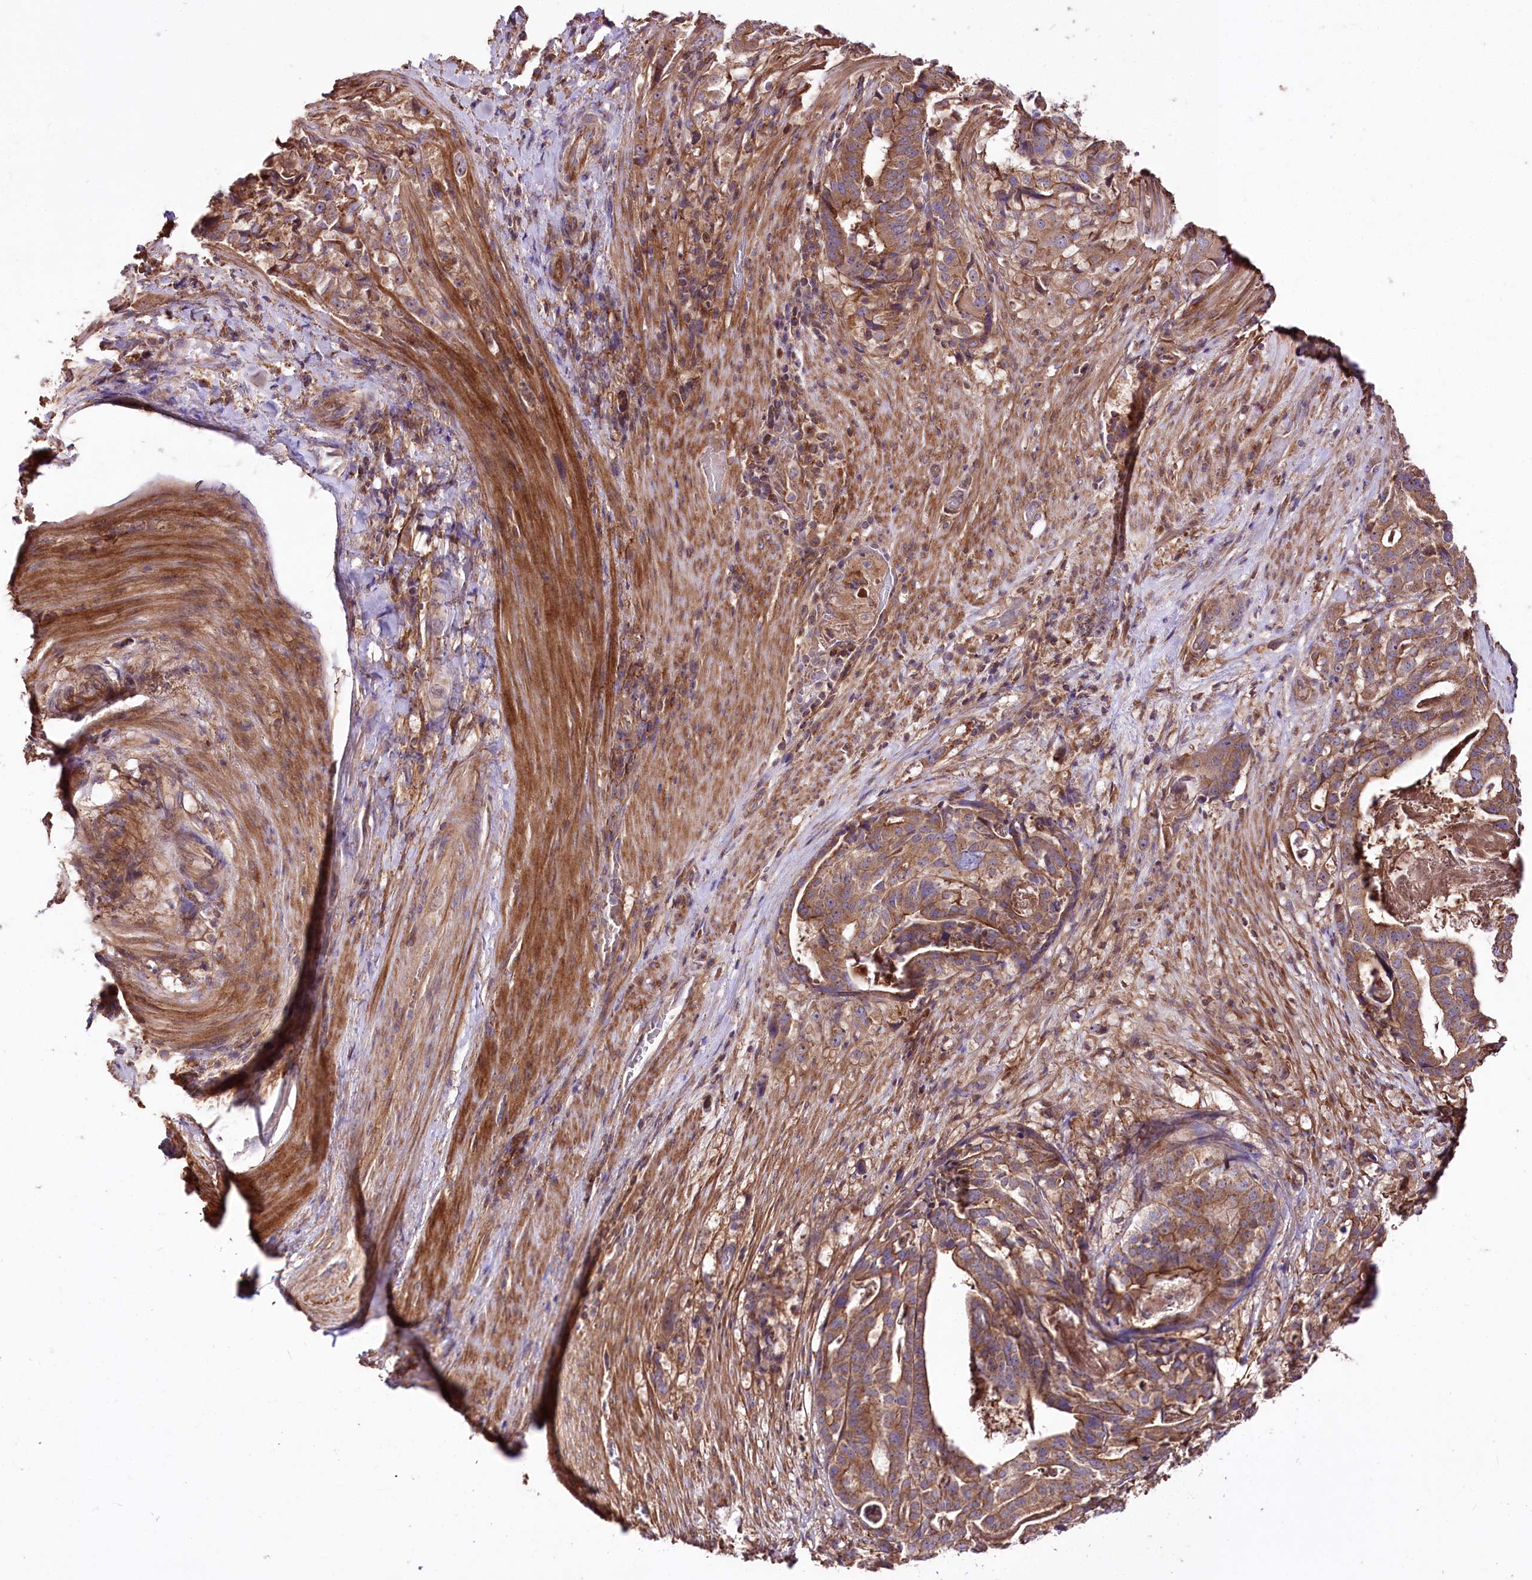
{"staining": {"intensity": "moderate", "quantity": ">75%", "location": "cytoplasmic/membranous"}, "tissue": "stomach cancer", "cell_type": "Tumor cells", "image_type": "cancer", "snomed": [{"axis": "morphology", "description": "Adenocarcinoma, NOS"}, {"axis": "topography", "description": "Stomach"}], "caption": "This is a micrograph of IHC staining of adenocarcinoma (stomach), which shows moderate staining in the cytoplasmic/membranous of tumor cells.", "gene": "WWC1", "patient": {"sex": "male", "age": 48}}